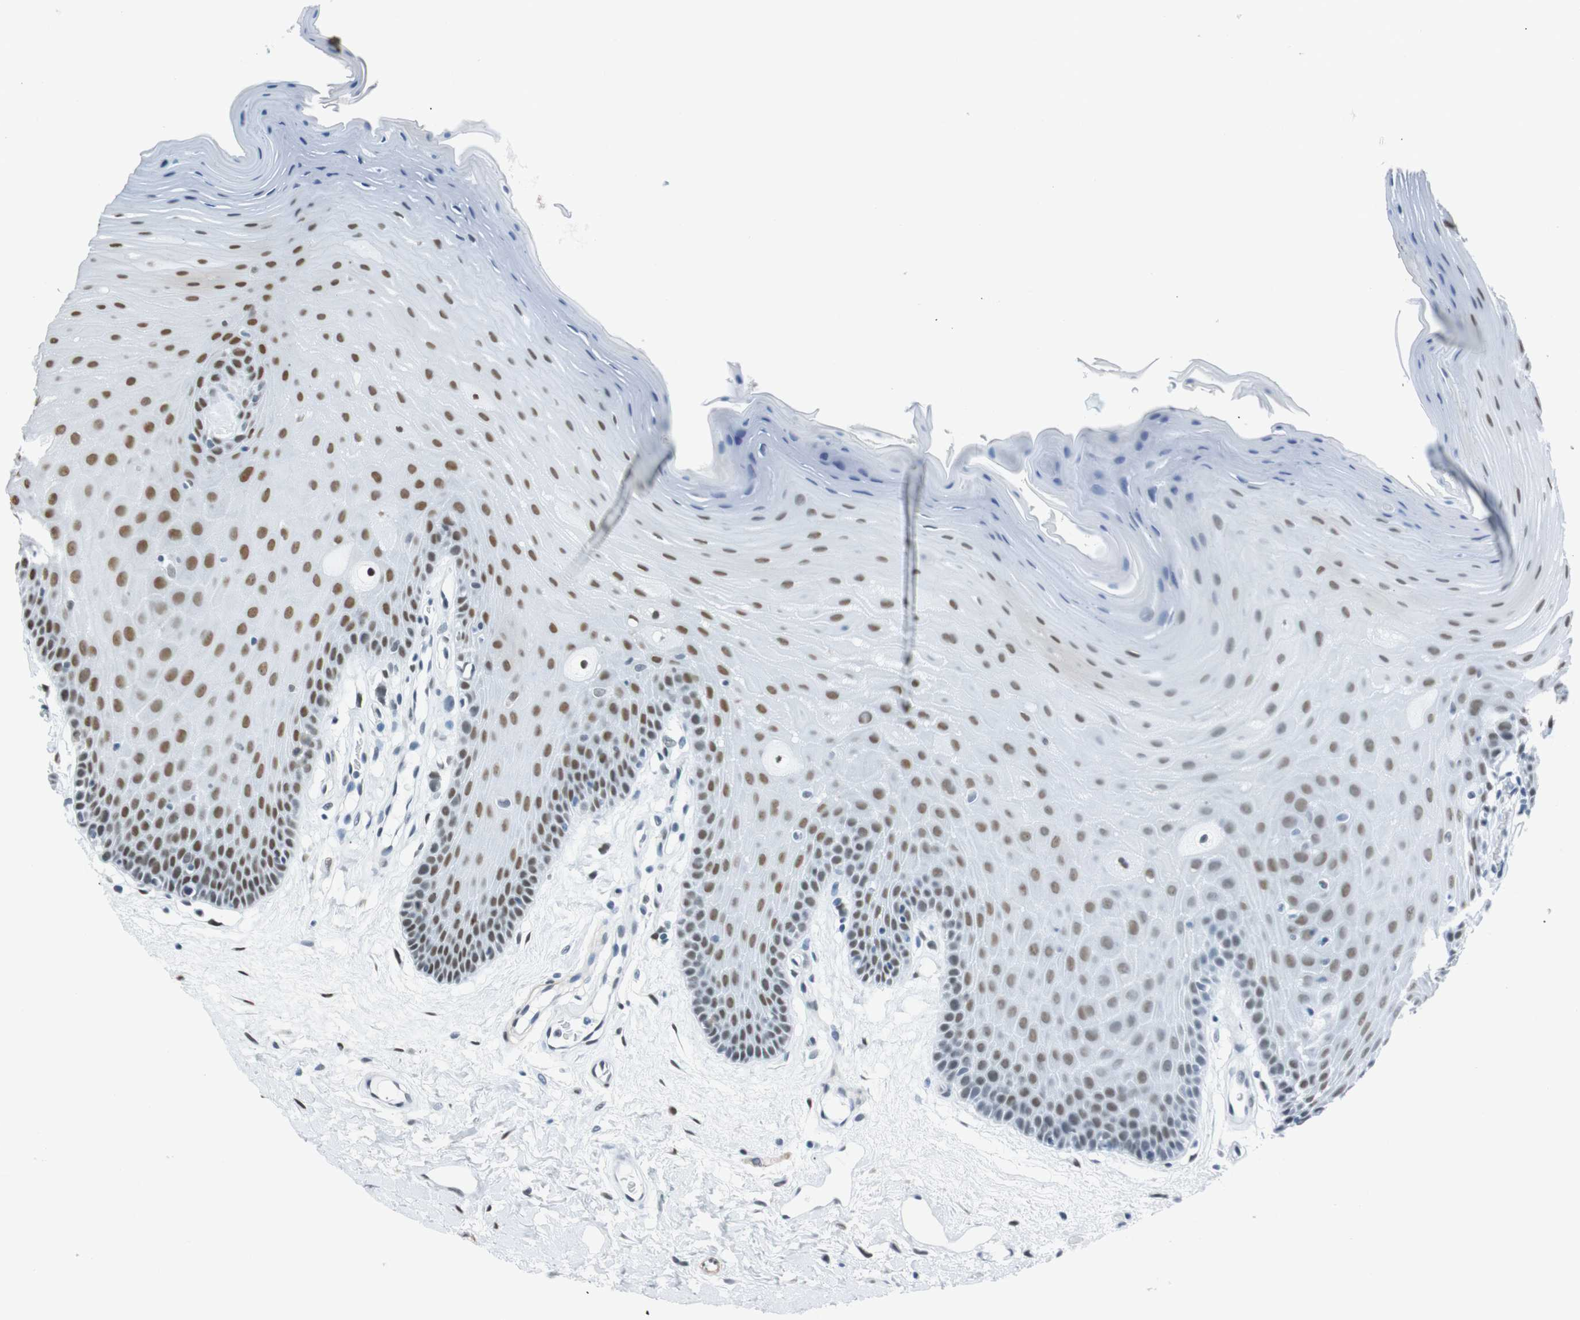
{"staining": {"intensity": "moderate", "quantity": ">75%", "location": "nuclear"}, "tissue": "oral mucosa", "cell_type": "Squamous epithelial cells", "image_type": "normal", "snomed": [{"axis": "morphology", "description": "Normal tissue, NOS"}, {"axis": "morphology", "description": "Squamous cell carcinoma, NOS"}, {"axis": "topography", "description": "Skeletal muscle"}, {"axis": "topography", "description": "Adipose tissue"}, {"axis": "topography", "description": "Vascular tissue"}, {"axis": "topography", "description": "Oral tissue"}, {"axis": "topography", "description": "Peripheral nerve tissue"}, {"axis": "topography", "description": "Head-Neck"}], "caption": "Human oral mucosa stained for a protein (brown) displays moderate nuclear positive staining in about >75% of squamous epithelial cells.", "gene": "HEXIM1", "patient": {"sex": "male", "age": 71}}